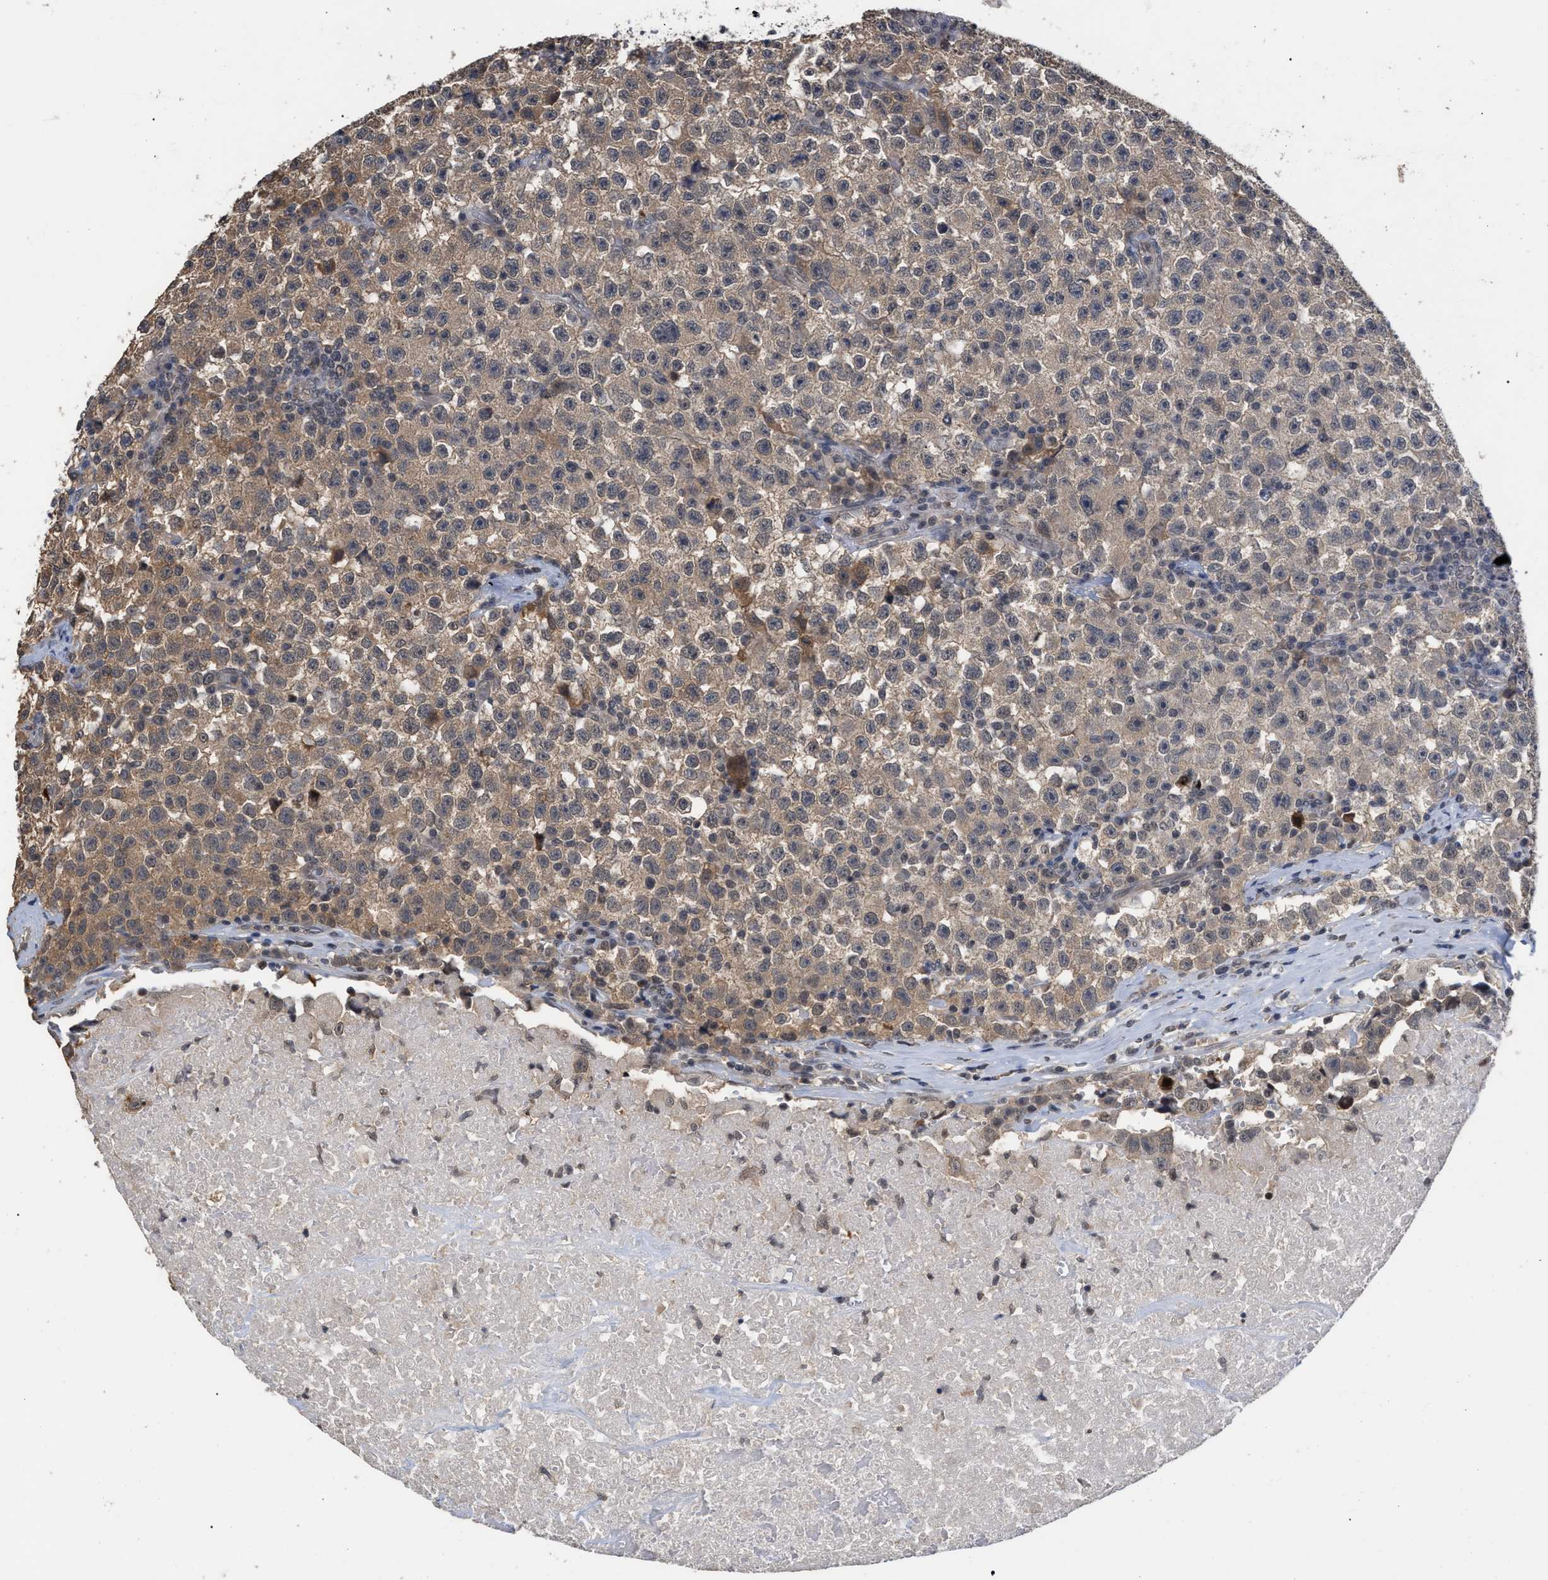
{"staining": {"intensity": "weak", "quantity": ">75%", "location": "cytoplasmic/membranous"}, "tissue": "testis cancer", "cell_type": "Tumor cells", "image_type": "cancer", "snomed": [{"axis": "morphology", "description": "Seminoma, NOS"}, {"axis": "topography", "description": "Testis"}], "caption": "IHC photomicrograph of neoplastic tissue: testis cancer (seminoma) stained using immunohistochemistry (IHC) demonstrates low levels of weak protein expression localized specifically in the cytoplasmic/membranous of tumor cells, appearing as a cytoplasmic/membranous brown color.", "gene": "JAZF1", "patient": {"sex": "male", "age": 22}}